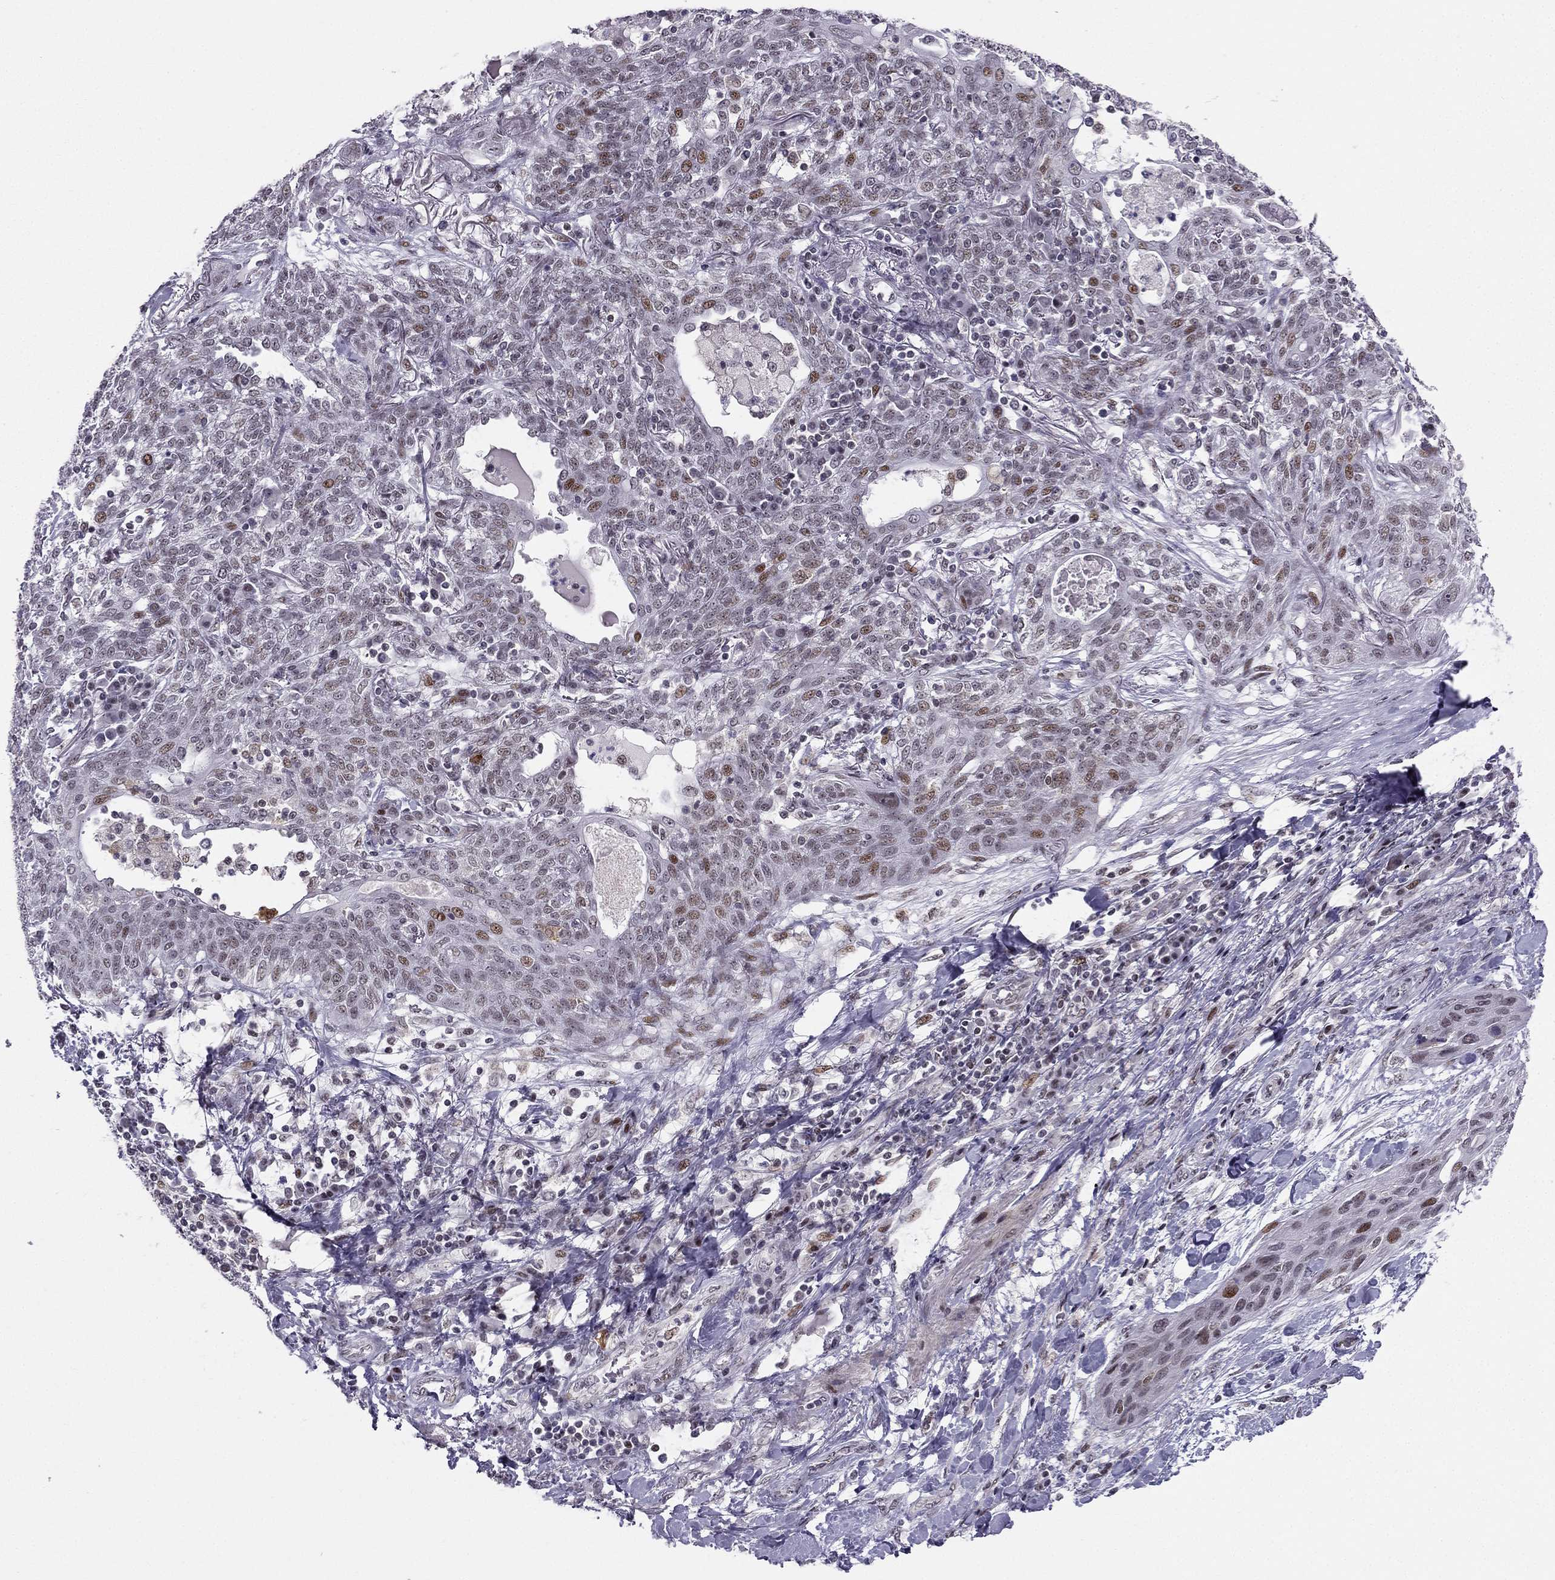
{"staining": {"intensity": "weak", "quantity": "<25%", "location": "nuclear"}, "tissue": "lung cancer", "cell_type": "Tumor cells", "image_type": "cancer", "snomed": [{"axis": "morphology", "description": "Squamous cell carcinoma, NOS"}, {"axis": "topography", "description": "Lung"}], "caption": "The immunohistochemistry micrograph has no significant expression in tumor cells of lung cancer (squamous cell carcinoma) tissue. Nuclei are stained in blue.", "gene": "RPRD2", "patient": {"sex": "female", "age": 70}}